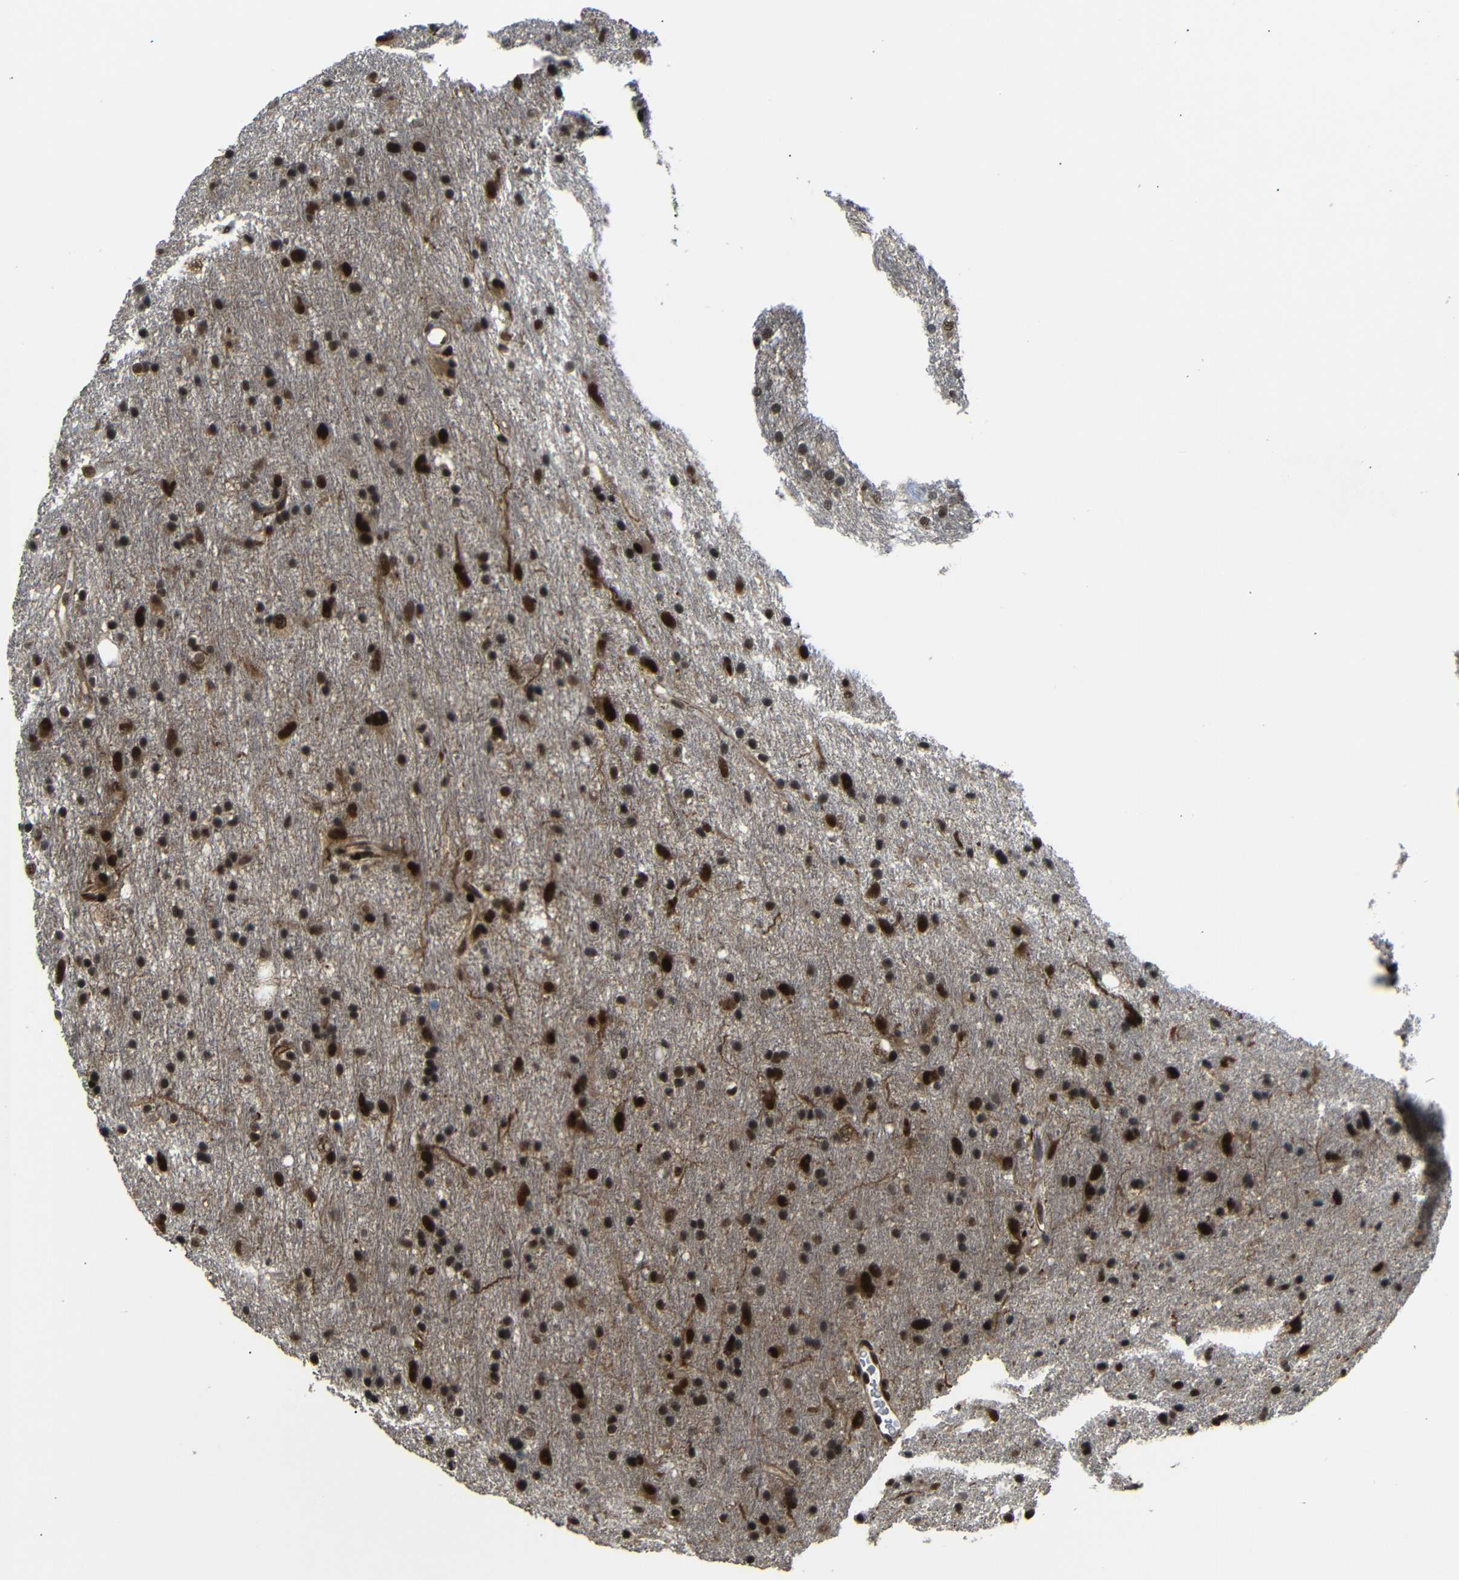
{"staining": {"intensity": "strong", "quantity": ">75%", "location": "cytoplasmic/membranous,nuclear"}, "tissue": "glioma", "cell_type": "Tumor cells", "image_type": "cancer", "snomed": [{"axis": "morphology", "description": "Glioma, malignant, Low grade"}, {"axis": "topography", "description": "Brain"}], "caption": "Immunohistochemical staining of malignant glioma (low-grade) exhibits high levels of strong cytoplasmic/membranous and nuclear protein staining in about >75% of tumor cells. (DAB IHC with brightfield microscopy, high magnification).", "gene": "TBX2", "patient": {"sex": "male", "age": 77}}